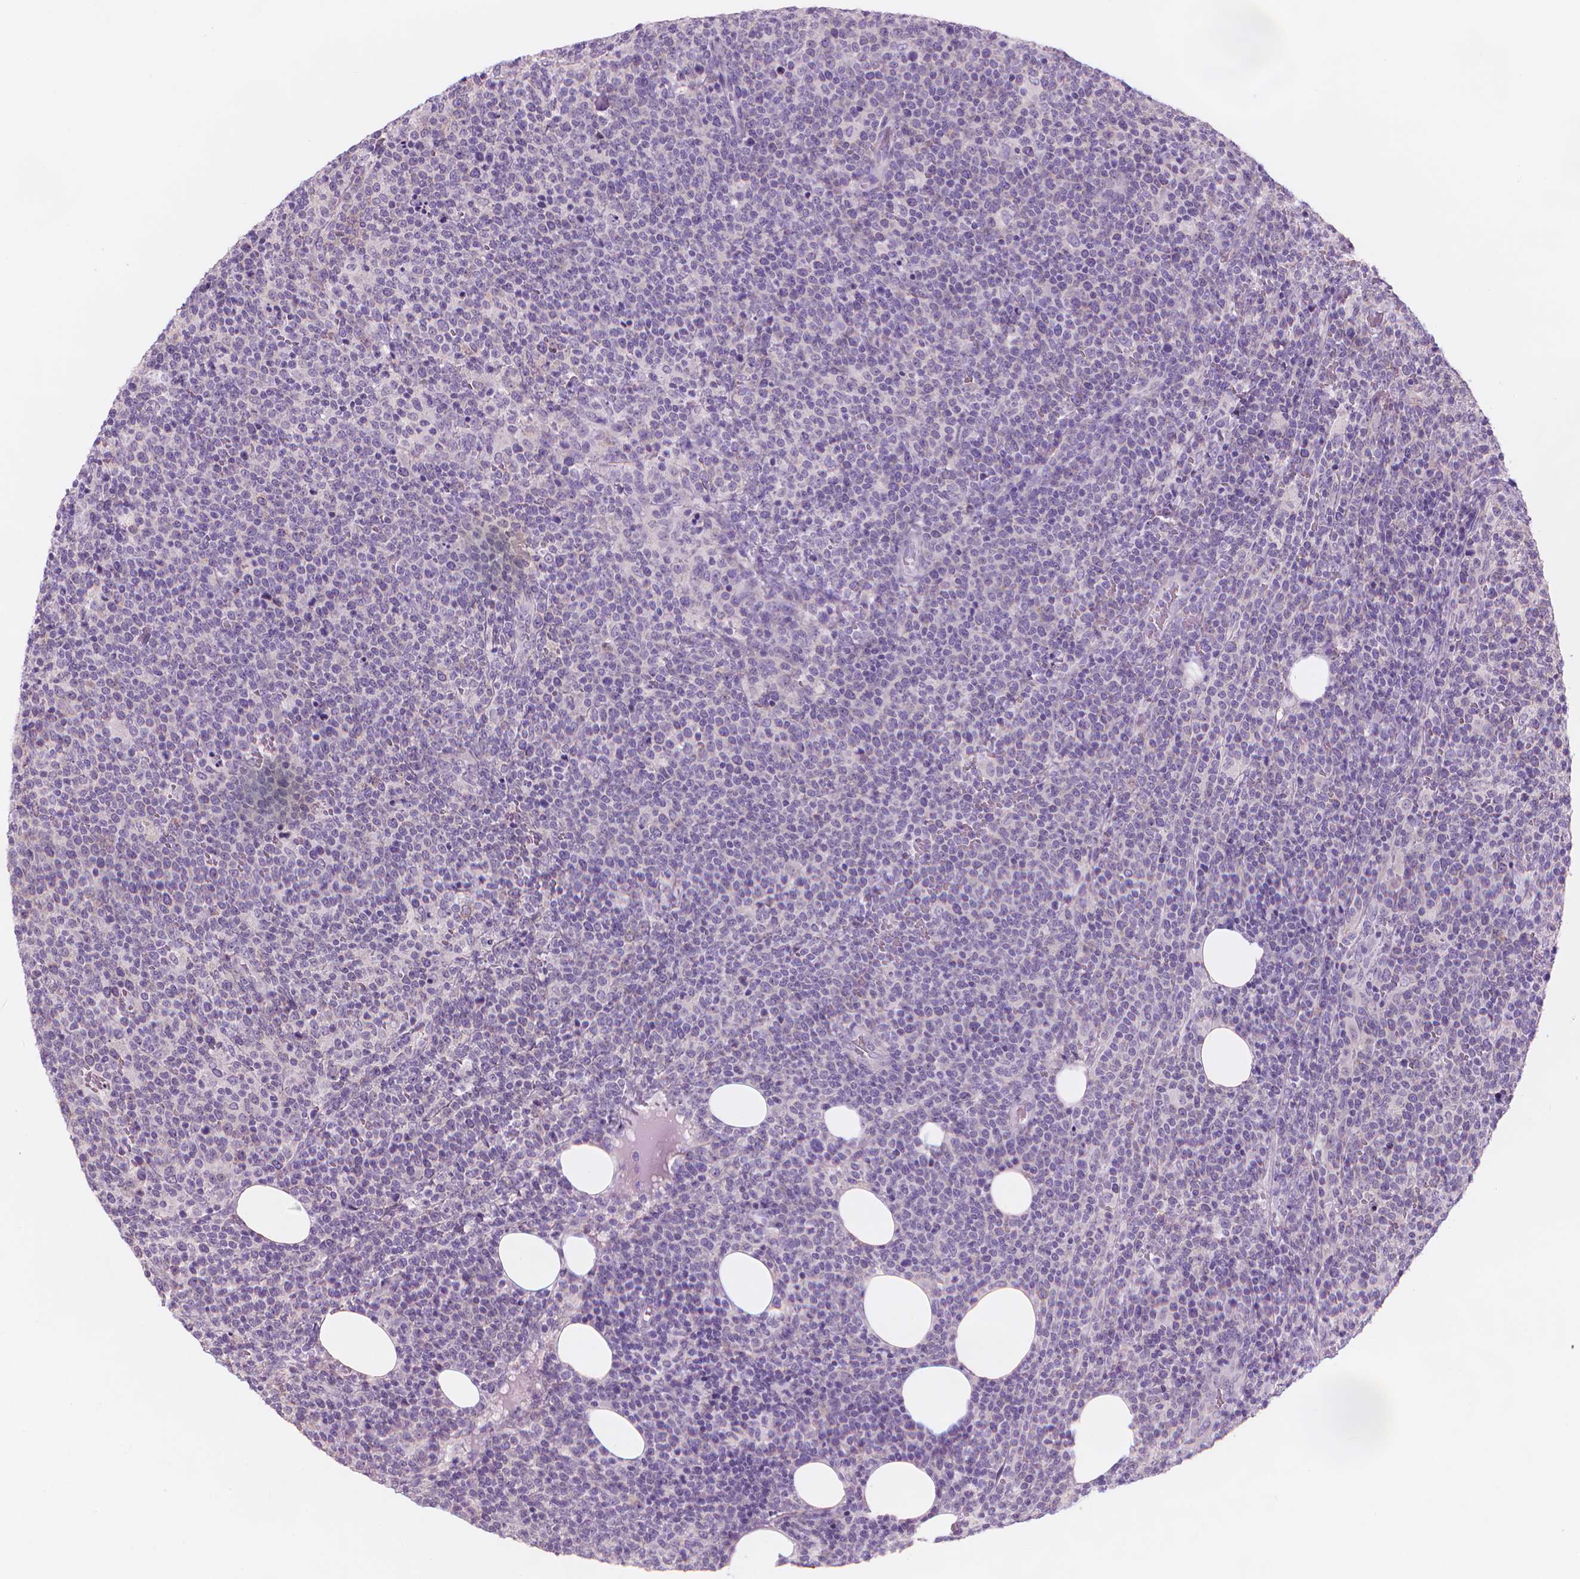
{"staining": {"intensity": "negative", "quantity": "none", "location": "none"}, "tissue": "lymphoma", "cell_type": "Tumor cells", "image_type": "cancer", "snomed": [{"axis": "morphology", "description": "Malignant lymphoma, non-Hodgkin's type, High grade"}, {"axis": "topography", "description": "Lymph node"}], "caption": "An image of lymphoma stained for a protein reveals no brown staining in tumor cells.", "gene": "ENSG00000187186", "patient": {"sex": "male", "age": 61}}